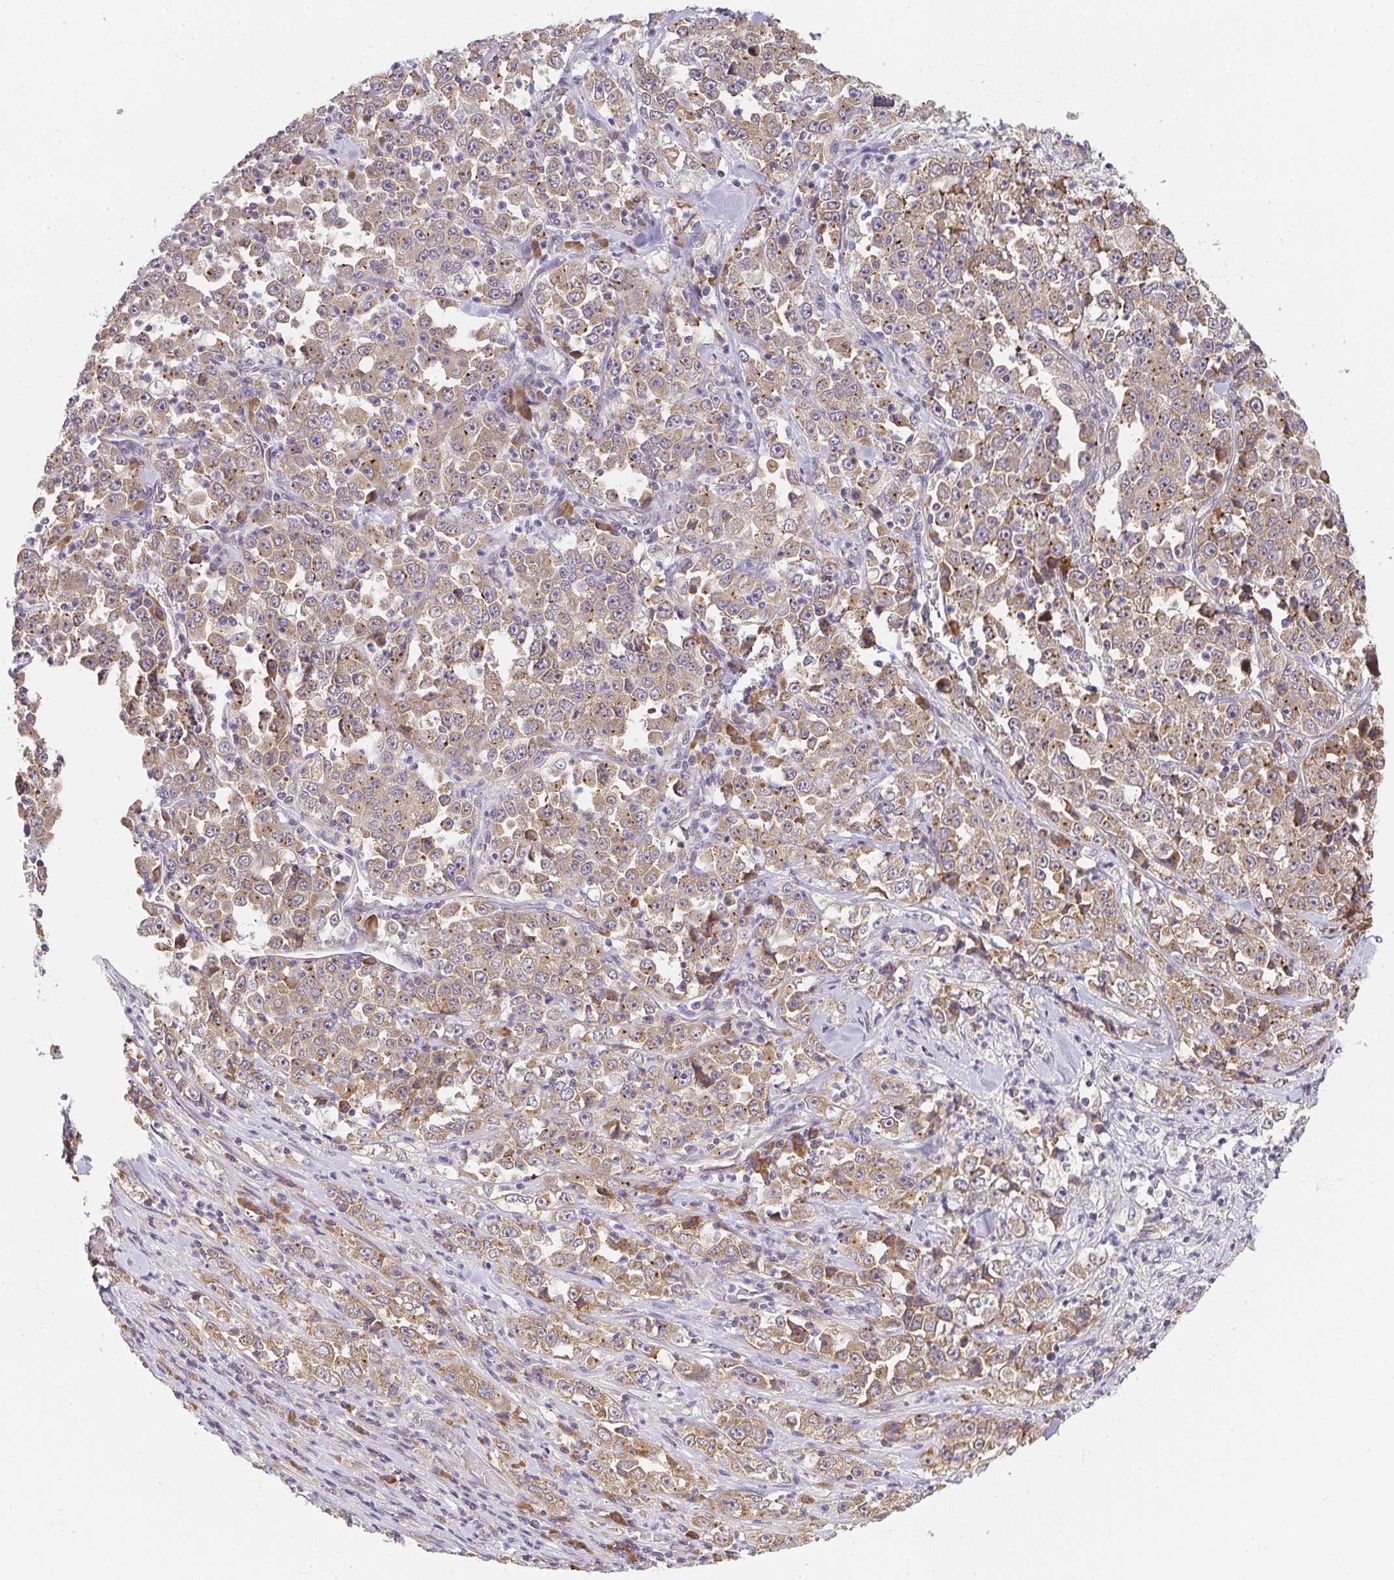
{"staining": {"intensity": "moderate", "quantity": ">75%", "location": "cytoplasmic/membranous"}, "tissue": "stomach cancer", "cell_type": "Tumor cells", "image_type": "cancer", "snomed": [{"axis": "morphology", "description": "Normal tissue, NOS"}, {"axis": "morphology", "description": "Adenocarcinoma, NOS"}, {"axis": "topography", "description": "Stomach, upper"}, {"axis": "topography", "description": "Stomach"}], "caption": "IHC image of human adenocarcinoma (stomach) stained for a protein (brown), which reveals medium levels of moderate cytoplasmic/membranous expression in approximately >75% of tumor cells.", "gene": "SLC35B3", "patient": {"sex": "male", "age": 59}}